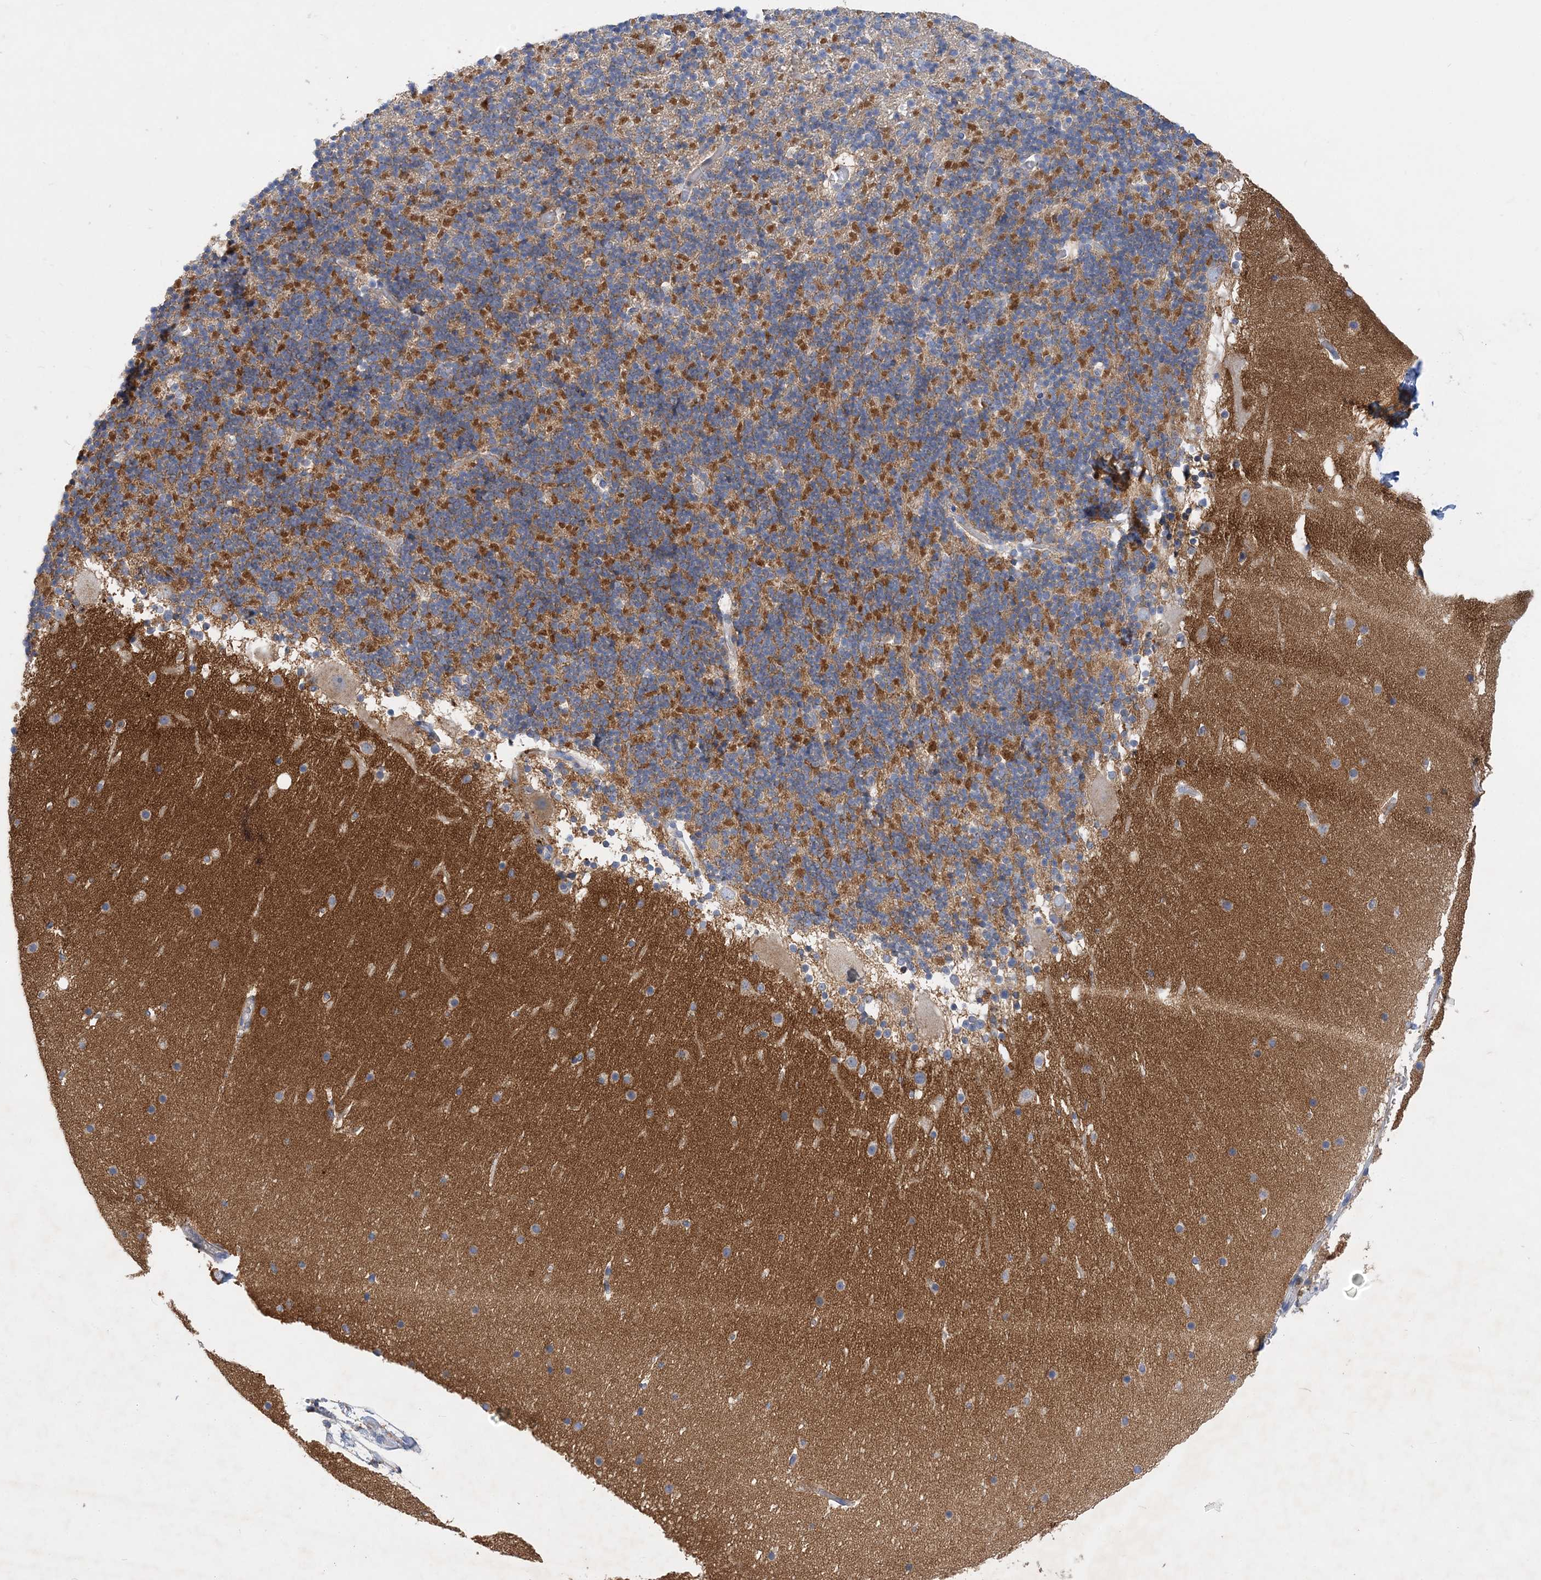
{"staining": {"intensity": "moderate", "quantity": "25%-75%", "location": "cytoplasmic/membranous"}, "tissue": "cerebellum", "cell_type": "Cells in granular layer", "image_type": "normal", "snomed": [{"axis": "morphology", "description": "Normal tissue, NOS"}, {"axis": "topography", "description": "Cerebellum"}], "caption": "Benign cerebellum reveals moderate cytoplasmic/membranous staining in about 25%-75% of cells in granular layer.", "gene": "GRINA", "patient": {"sex": "male", "age": 57}}